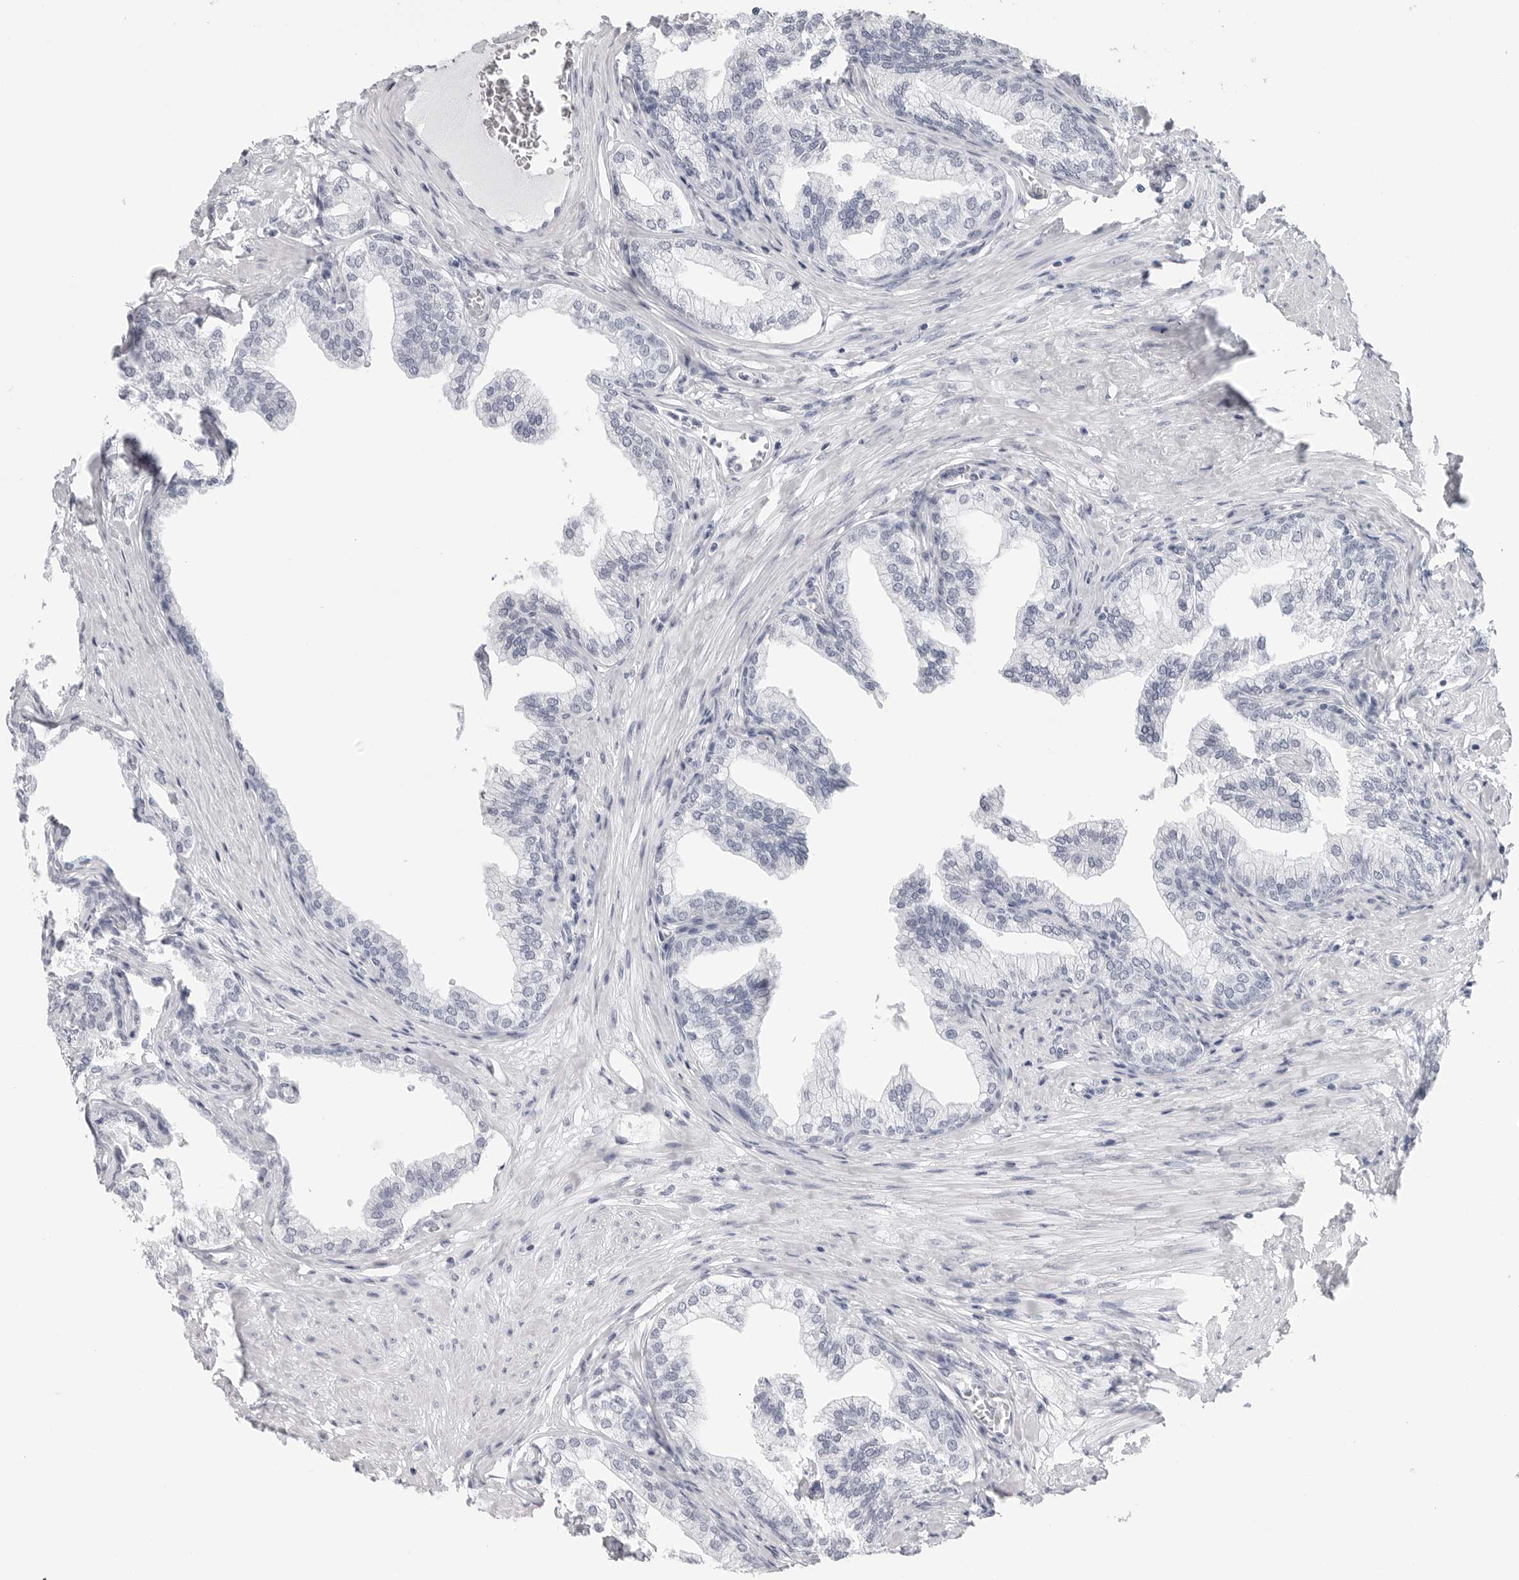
{"staining": {"intensity": "negative", "quantity": "none", "location": "none"}, "tissue": "prostate", "cell_type": "Glandular cells", "image_type": "normal", "snomed": [{"axis": "morphology", "description": "Normal tissue, NOS"}, {"axis": "morphology", "description": "Urothelial carcinoma, Low grade"}, {"axis": "topography", "description": "Urinary bladder"}, {"axis": "topography", "description": "Prostate"}], "caption": "High magnification brightfield microscopy of normal prostate stained with DAB (3,3'-diaminobenzidine) (brown) and counterstained with hematoxylin (blue): glandular cells show no significant expression.", "gene": "CSH1", "patient": {"sex": "male", "age": 60}}